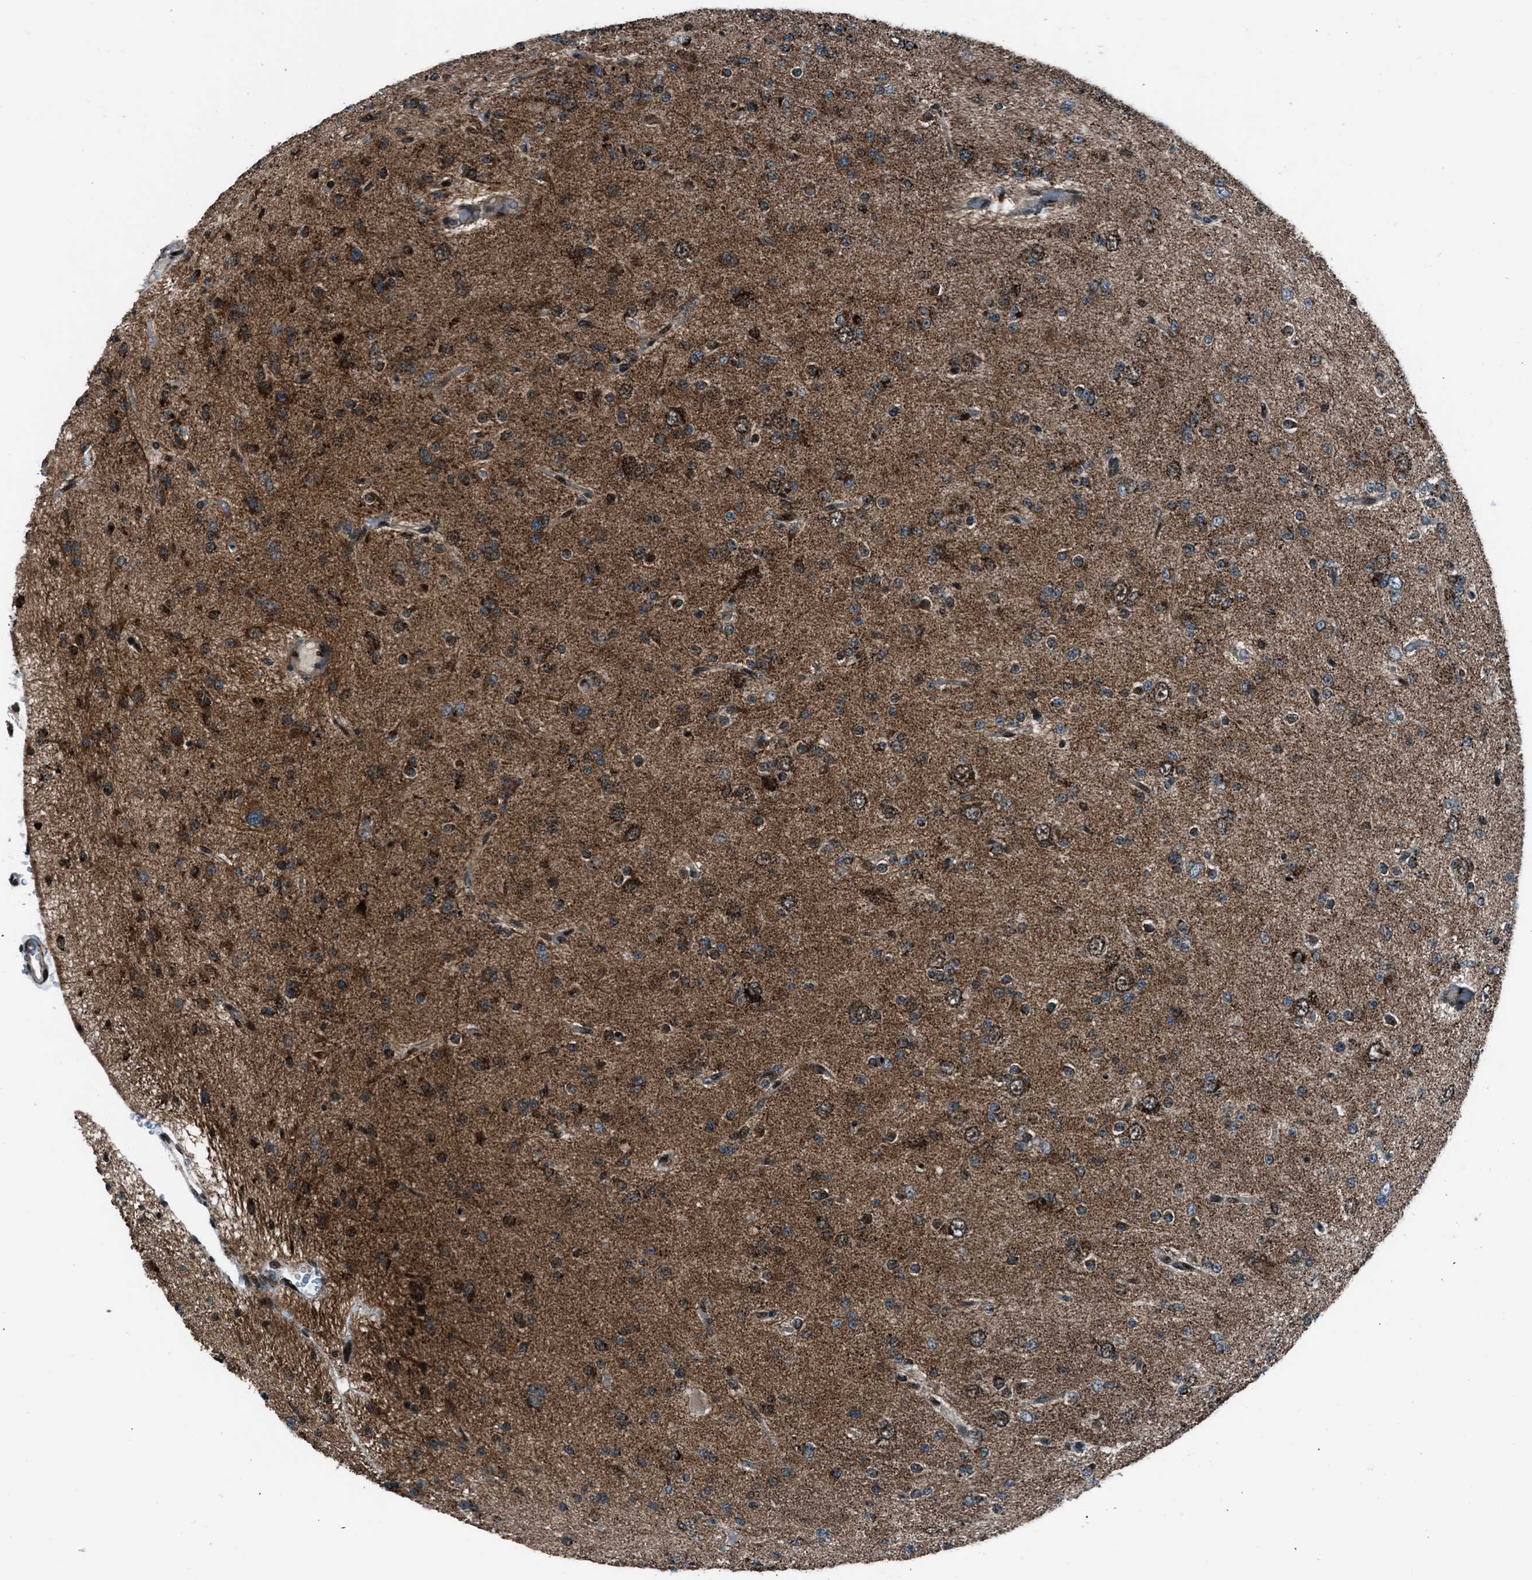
{"staining": {"intensity": "moderate", "quantity": ">75%", "location": "cytoplasmic/membranous"}, "tissue": "glioma", "cell_type": "Tumor cells", "image_type": "cancer", "snomed": [{"axis": "morphology", "description": "Glioma, malignant, Low grade"}, {"axis": "topography", "description": "Brain"}], "caption": "A brown stain highlights moderate cytoplasmic/membranous positivity of a protein in human malignant glioma (low-grade) tumor cells.", "gene": "MORC3", "patient": {"sex": "male", "age": 38}}